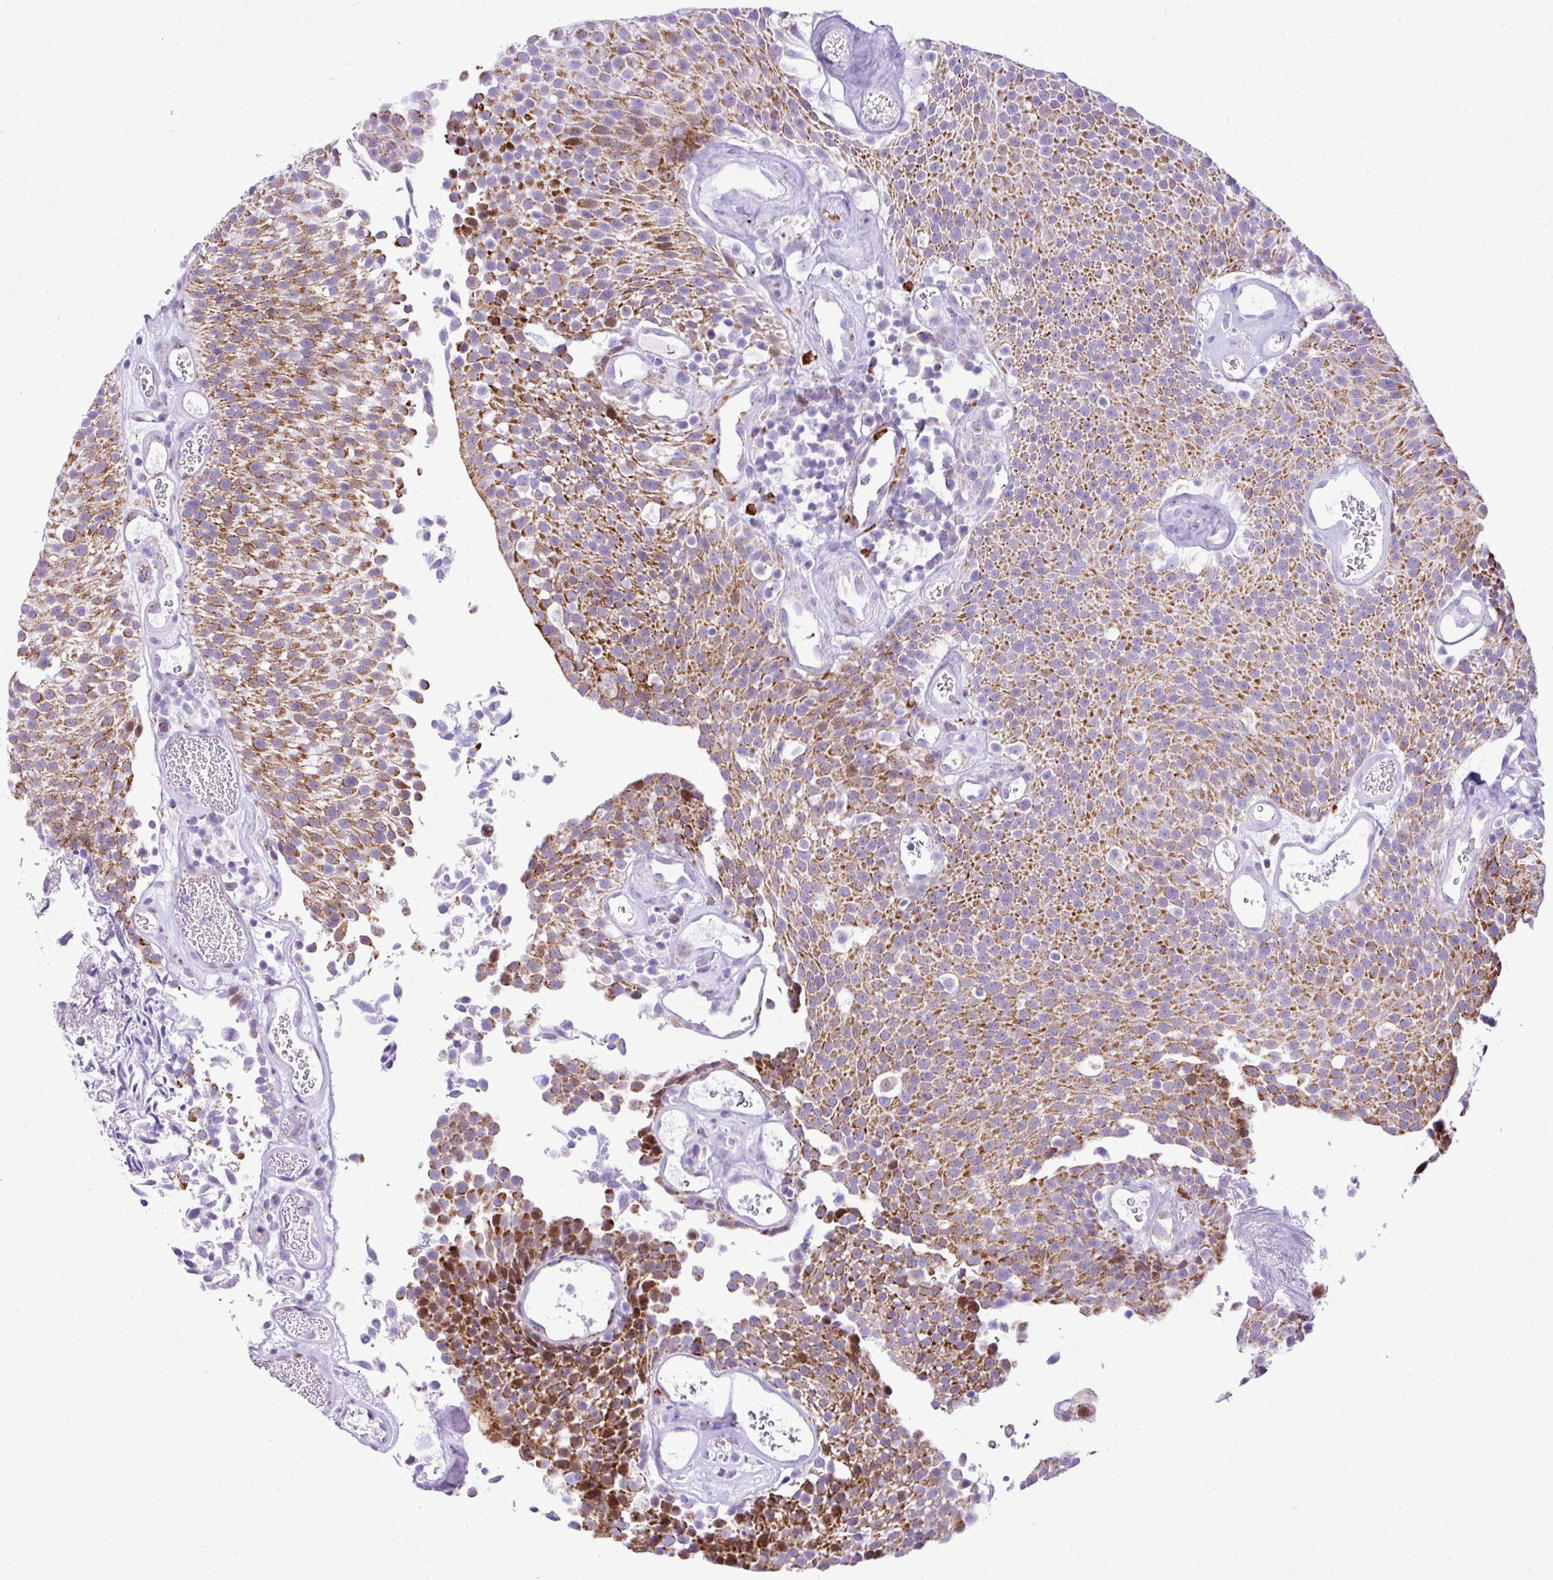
{"staining": {"intensity": "moderate", "quantity": ">75%", "location": "cytoplasmic/membranous"}, "tissue": "urothelial cancer", "cell_type": "Tumor cells", "image_type": "cancer", "snomed": [{"axis": "morphology", "description": "Urothelial carcinoma, Low grade"}, {"axis": "topography", "description": "Urinary bladder"}], "caption": "Protein analysis of low-grade urothelial carcinoma tissue displays moderate cytoplasmic/membranous staining in about >75% of tumor cells.", "gene": "RCAN2", "patient": {"sex": "female", "age": 79}}